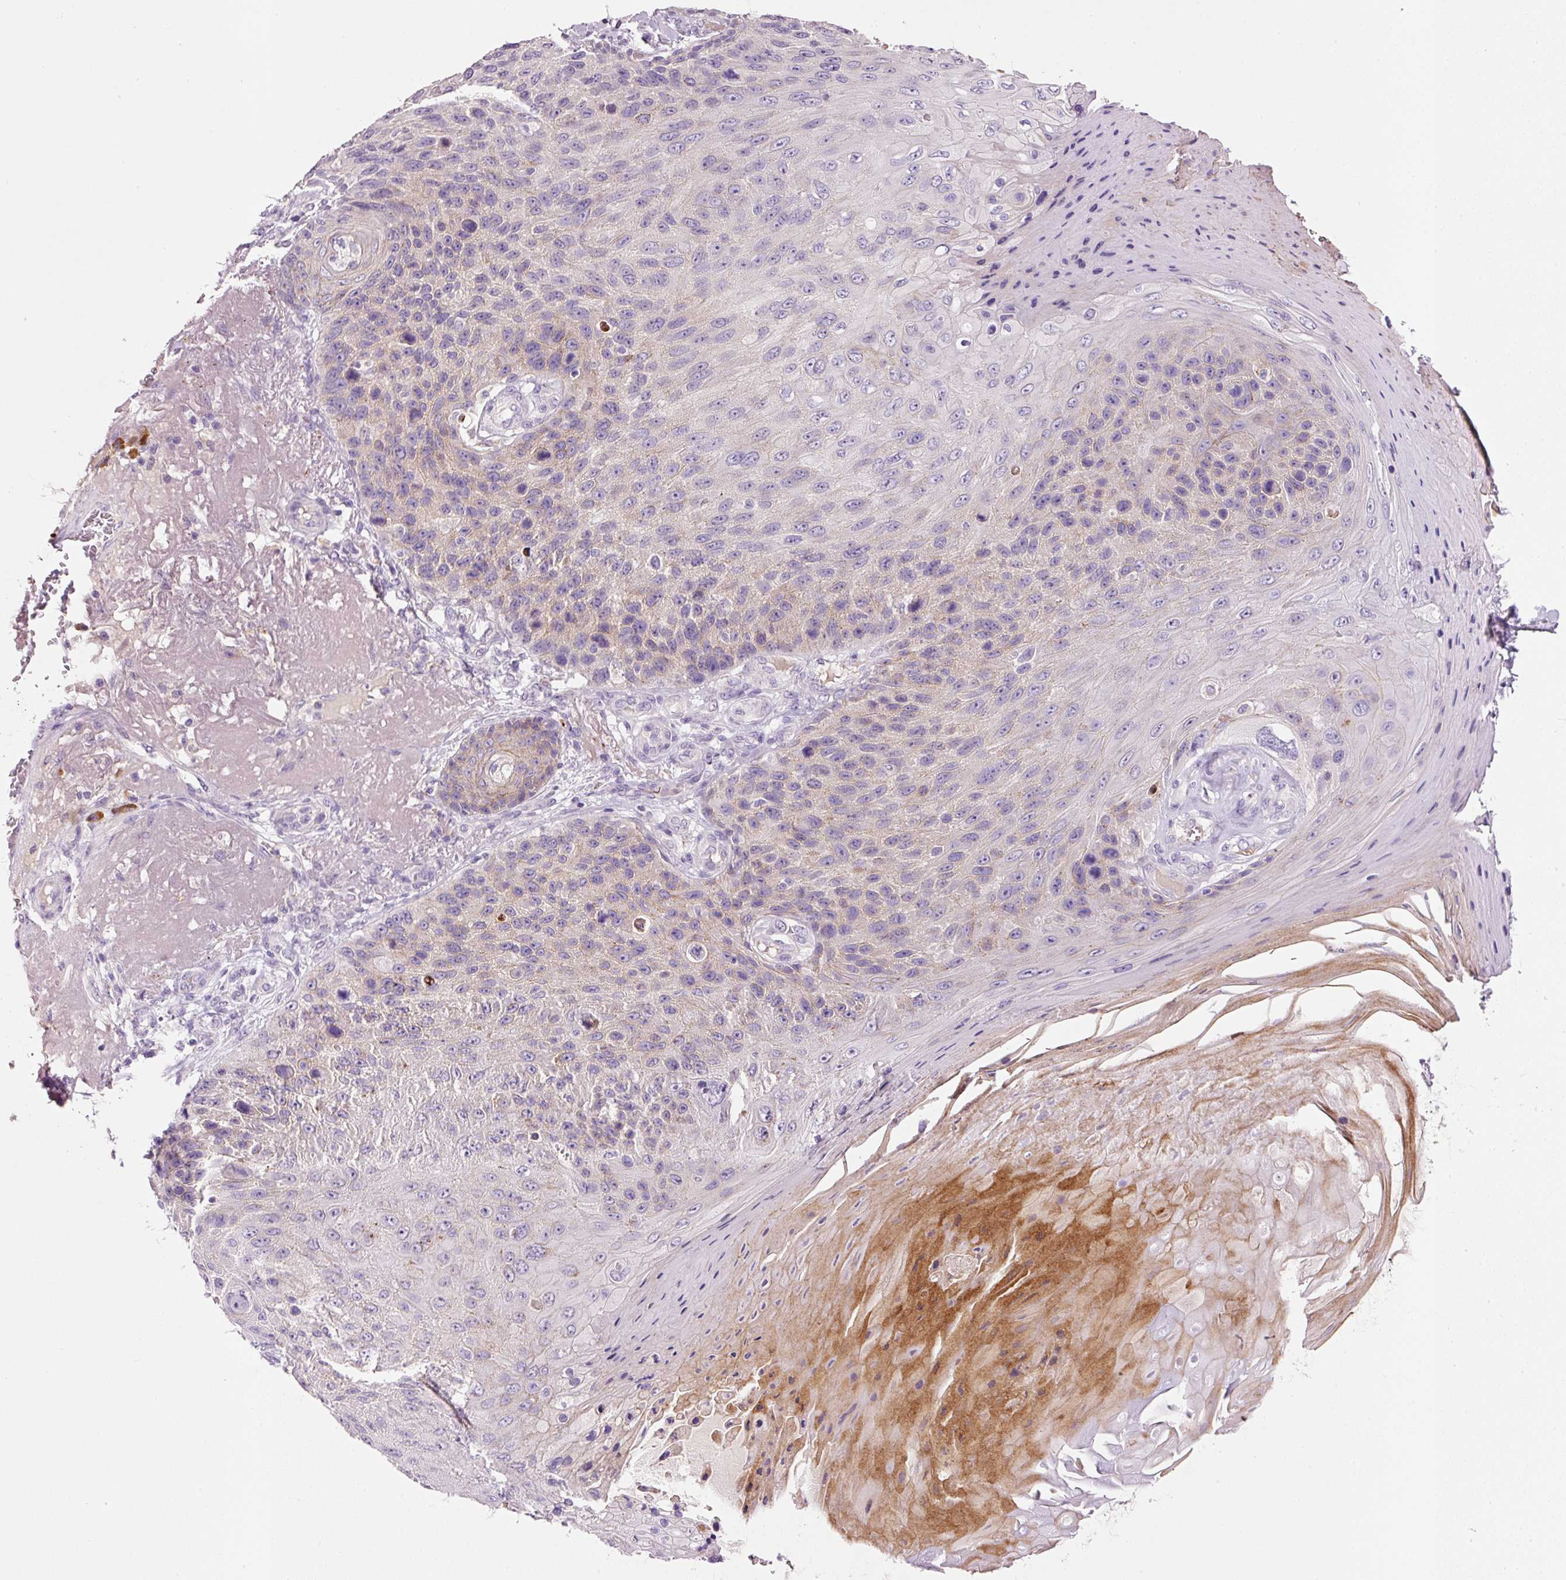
{"staining": {"intensity": "weak", "quantity": "<25%", "location": "cytoplasmic/membranous"}, "tissue": "skin cancer", "cell_type": "Tumor cells", "image_type": "cancer", "snomed": [{"axis": "morphology", "description": "Squamous cell carcinoma, NOS"}, {"axis": "topography", "description": "Skin"}], "caption": "Human skin cancer stained for a protein using IHC reveals no expression in tumor cells.", "gene": "TENT5C", "patient": {"sex": "female", "age": 88}}